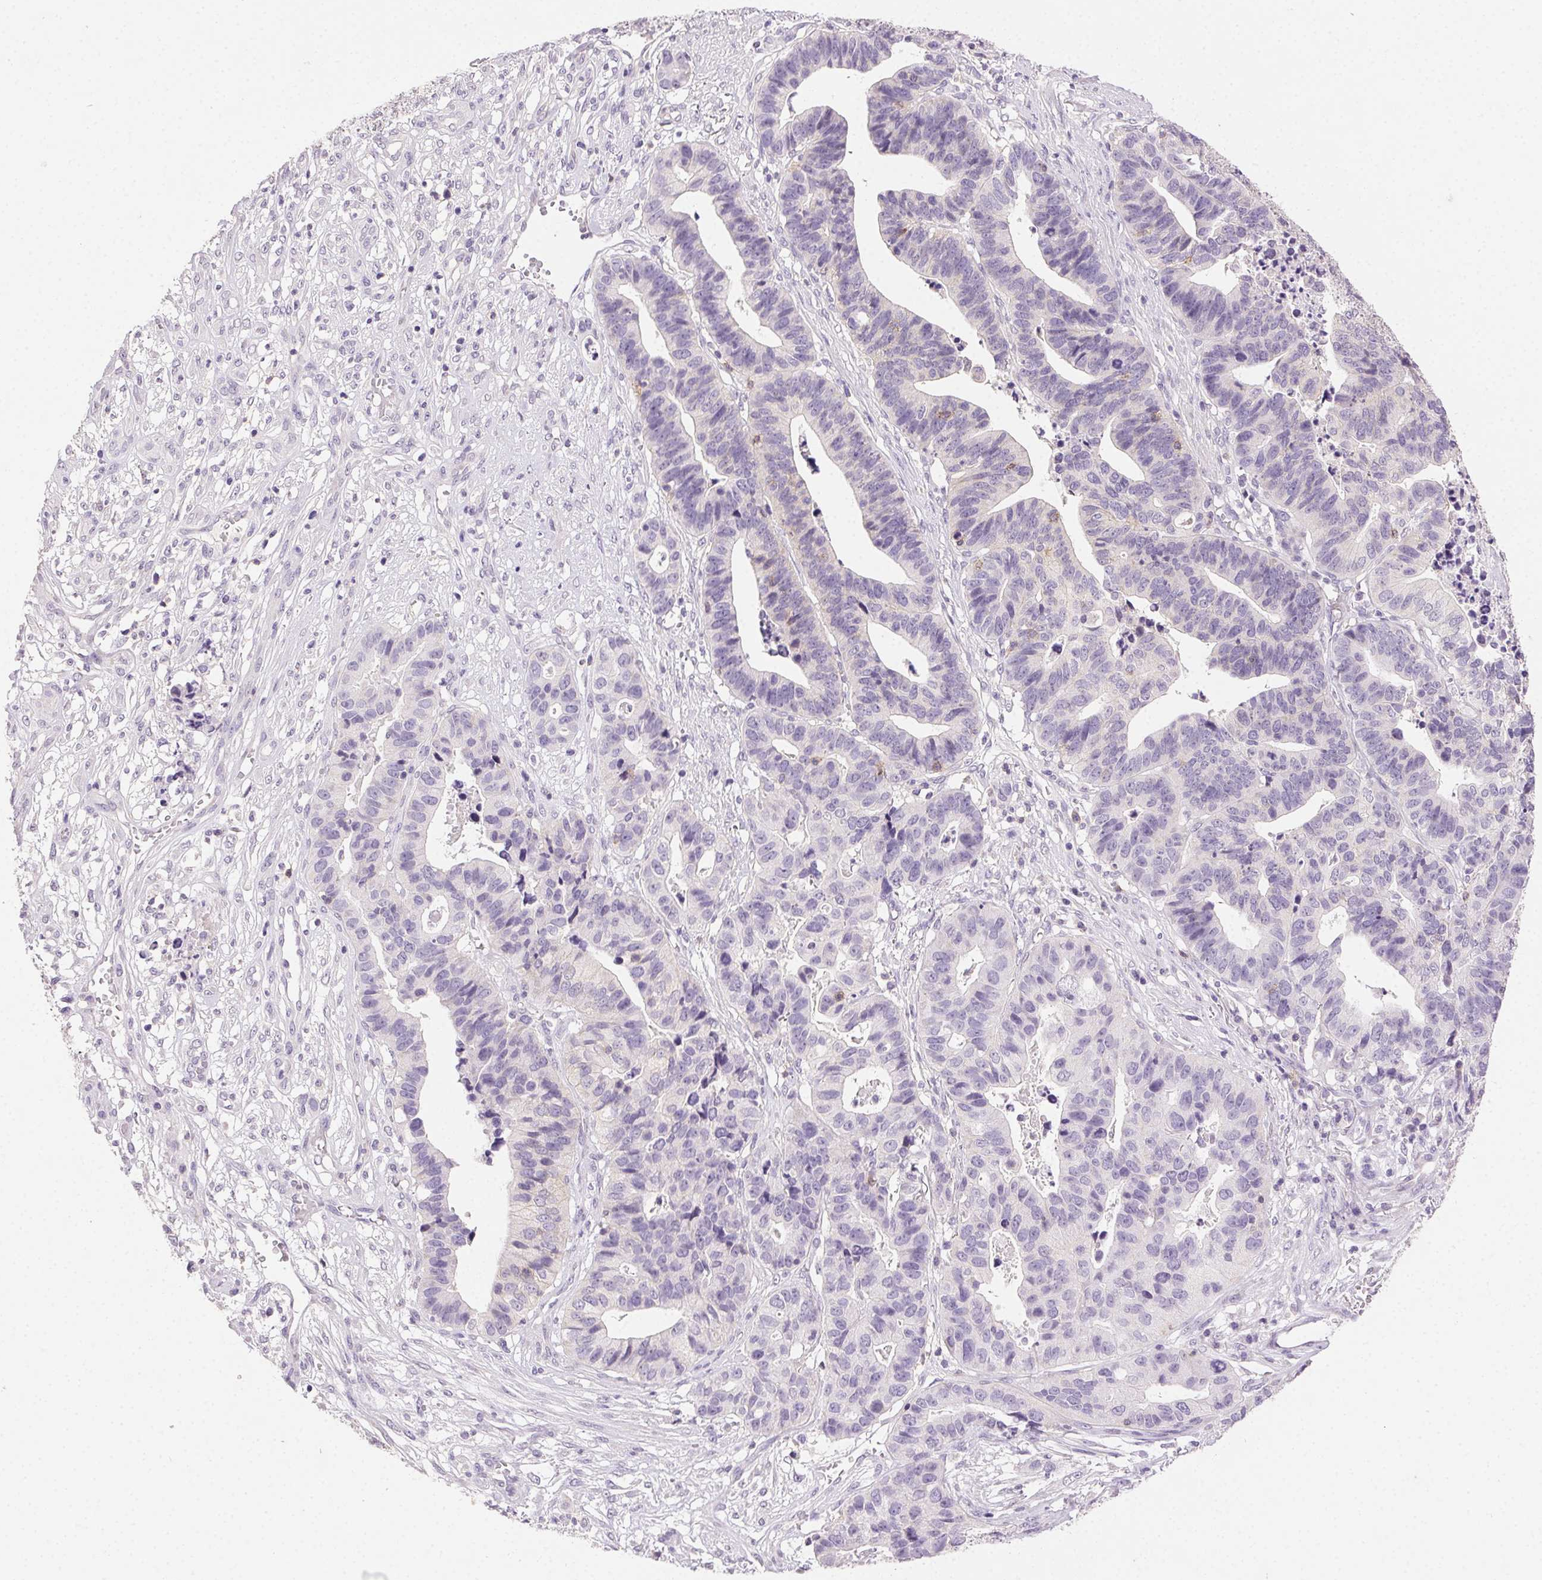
{"staining": {"intensity": "negative", "quantity": "none", "location": "none"}, "tissue": "stomach cancer", "cell_type": "Tumor cells", "image_type": "cancer", "snomed": [{"axis": "morphology", "description": "Adenocarcinoma, NOS"}, {"axis": "topography", "description": "Stomach, upper"}], "caption": "An IHC photomicrograph of stomach cancer (adenocarcinoma) is shown. There is no staining in tumor cells of stomach cancer (adenocarcinoma).", "gene": "AKAP5", "patient": {"sex": "female", "age": 67}}